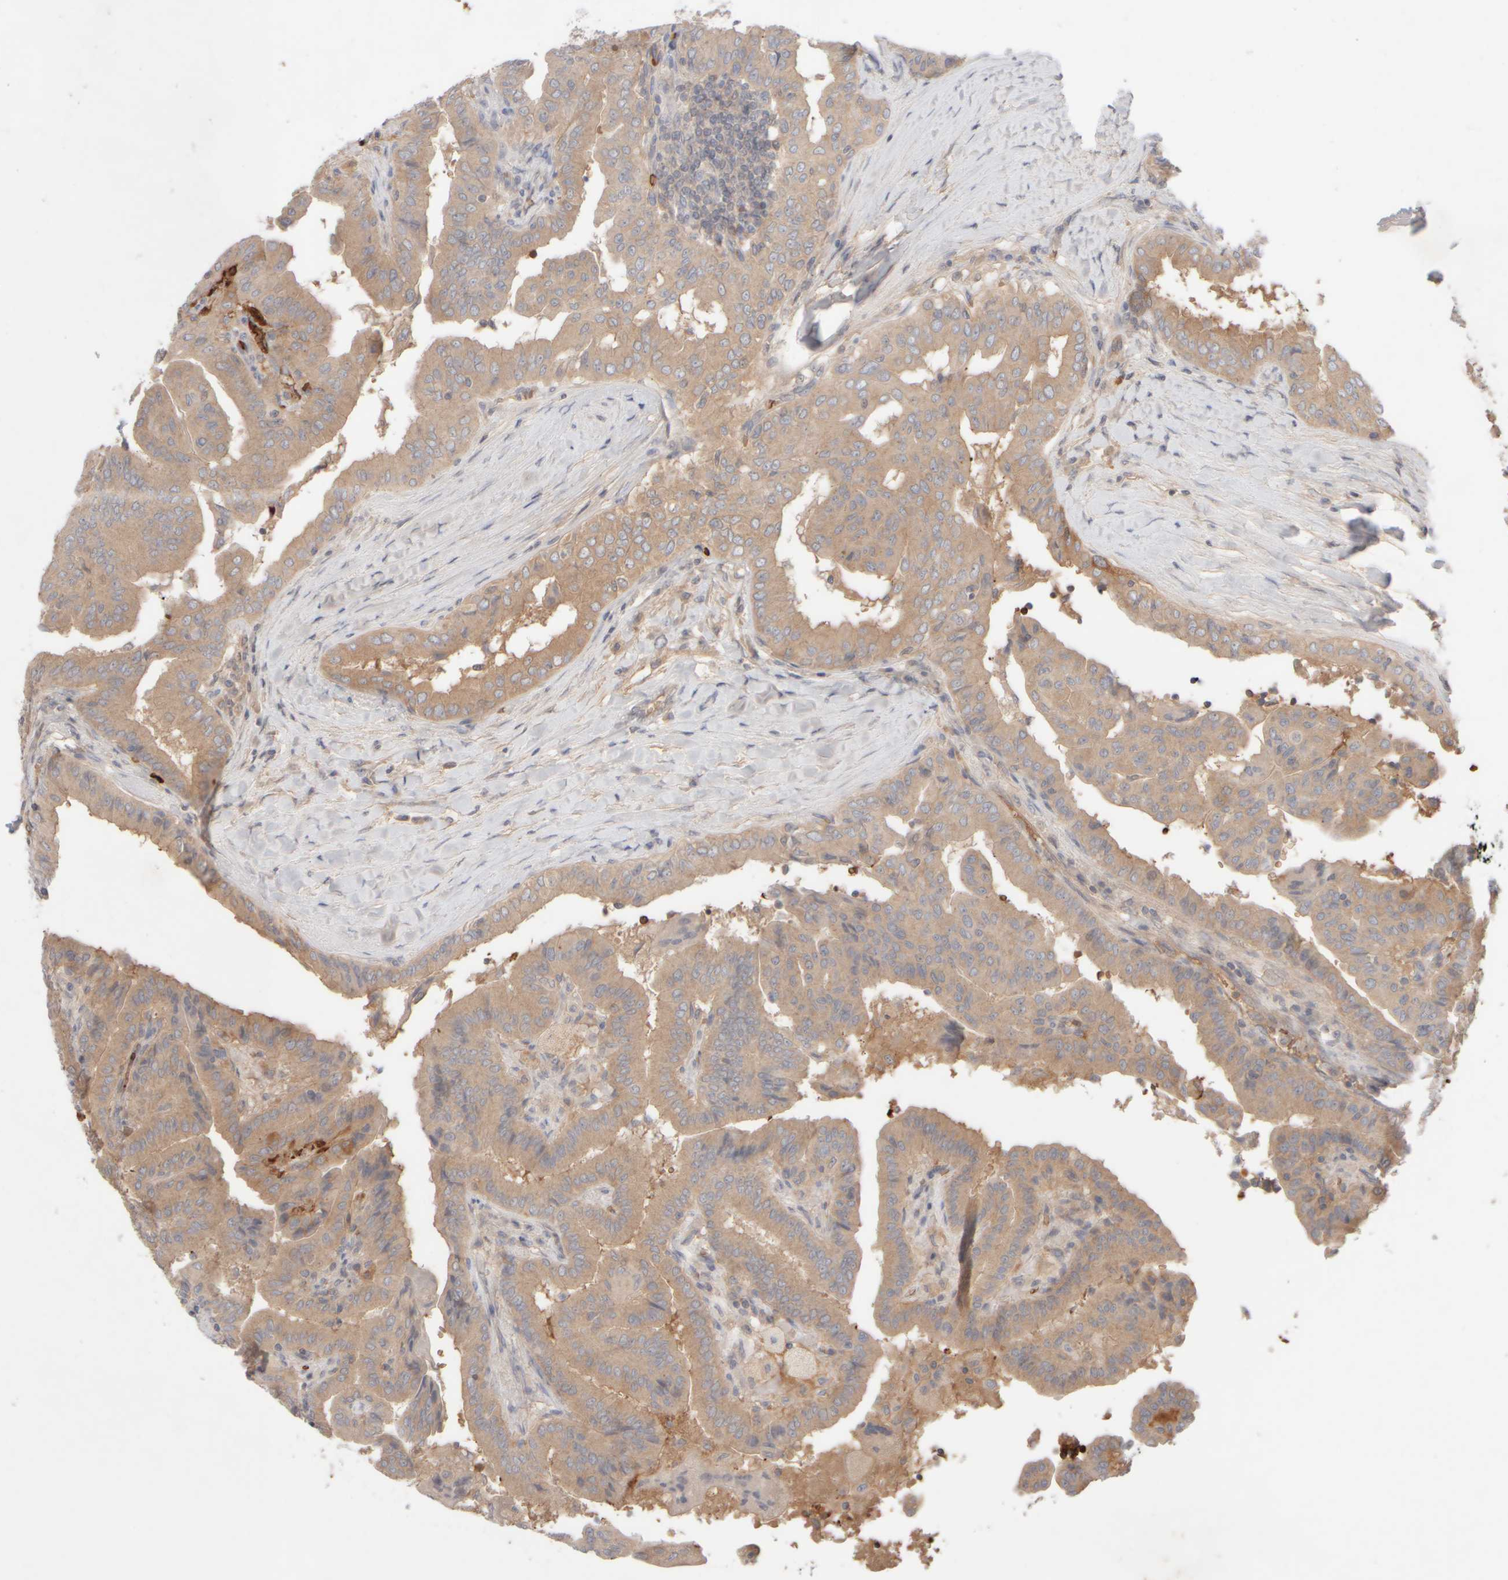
{"staining": {"intensity": "weak", "quantity": ">75%", "location": "cytoplasmic/membranous"}, "tissue": "thyroid cancer", "cell_type": "Tumor cells", "image_type": "cancer", "snomed": [{"axis": "morphology", "description": "Papillary adenocarcinoma, NOS"}, {"axis": "topography", "description": "Thyroid gland"}], "caption": "Human thyroid cancer (papillary adenocarcinoma) stained for a protein (brown) exhibits weak cytoplasmic/membranous positive staining in about >75% of tumor cells.", "gene": "MST1", "patient": {"sex": "male", "age": 33}}